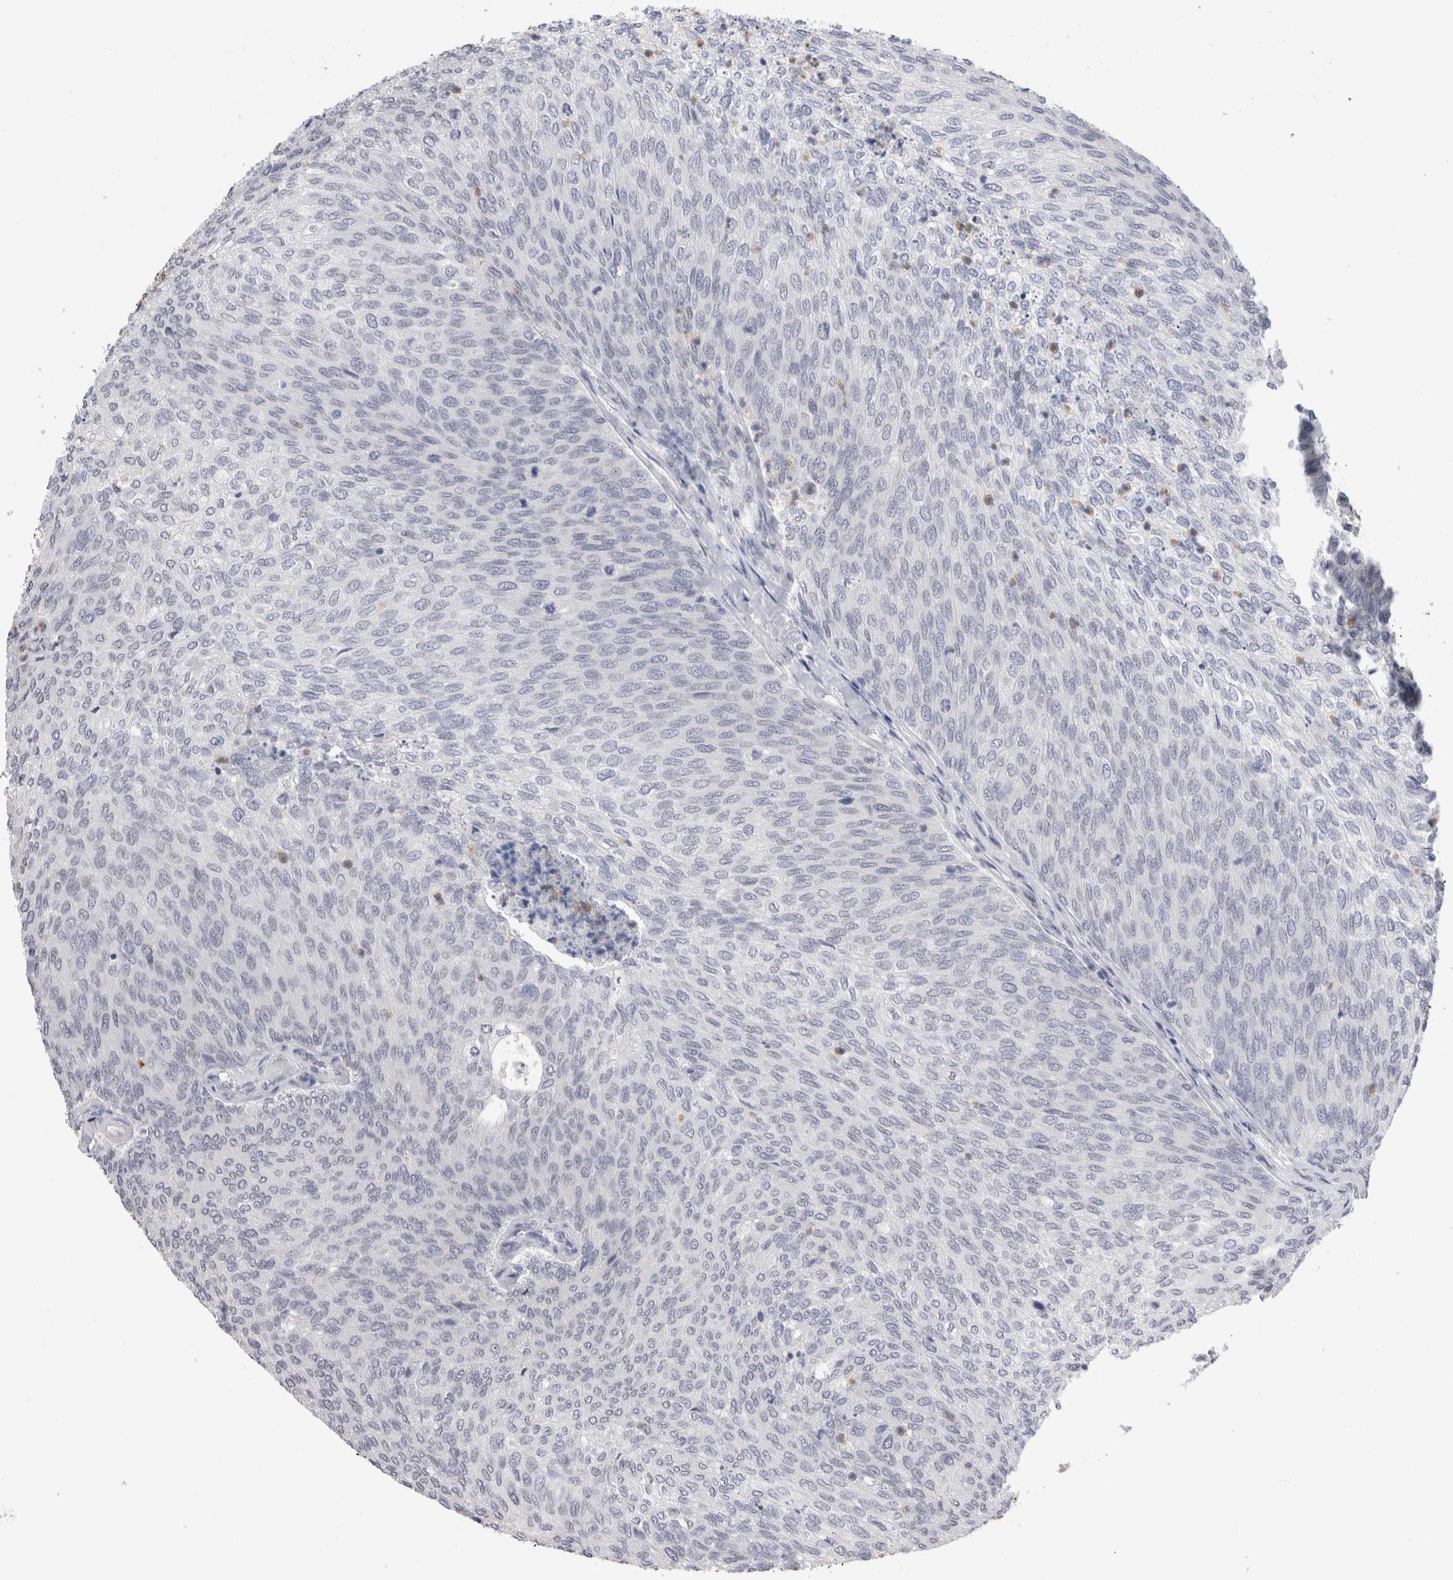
{"staining": {"intensity": "negative", "quantity": "none", "location": "none"}, "tissue": "urothelial cancer", "cell_type": "Tumor cells", "image_type": "cancer", "snomed": [{"axis": "morphology", "description": "Urothelial carcinoma, Low grade"}, {"axis": "topography", "description": "Urinary bladder"}], "caption": "Immunohistochemical staining of human low-grade urothelial carcinoma demonstrates no significant staining in tumor cells. (DAB immunohistochemistry visualized using brightfield microscopy, high magnification).", "gene": "RBM6", "patient": {"sex": "female", "age": 79}}